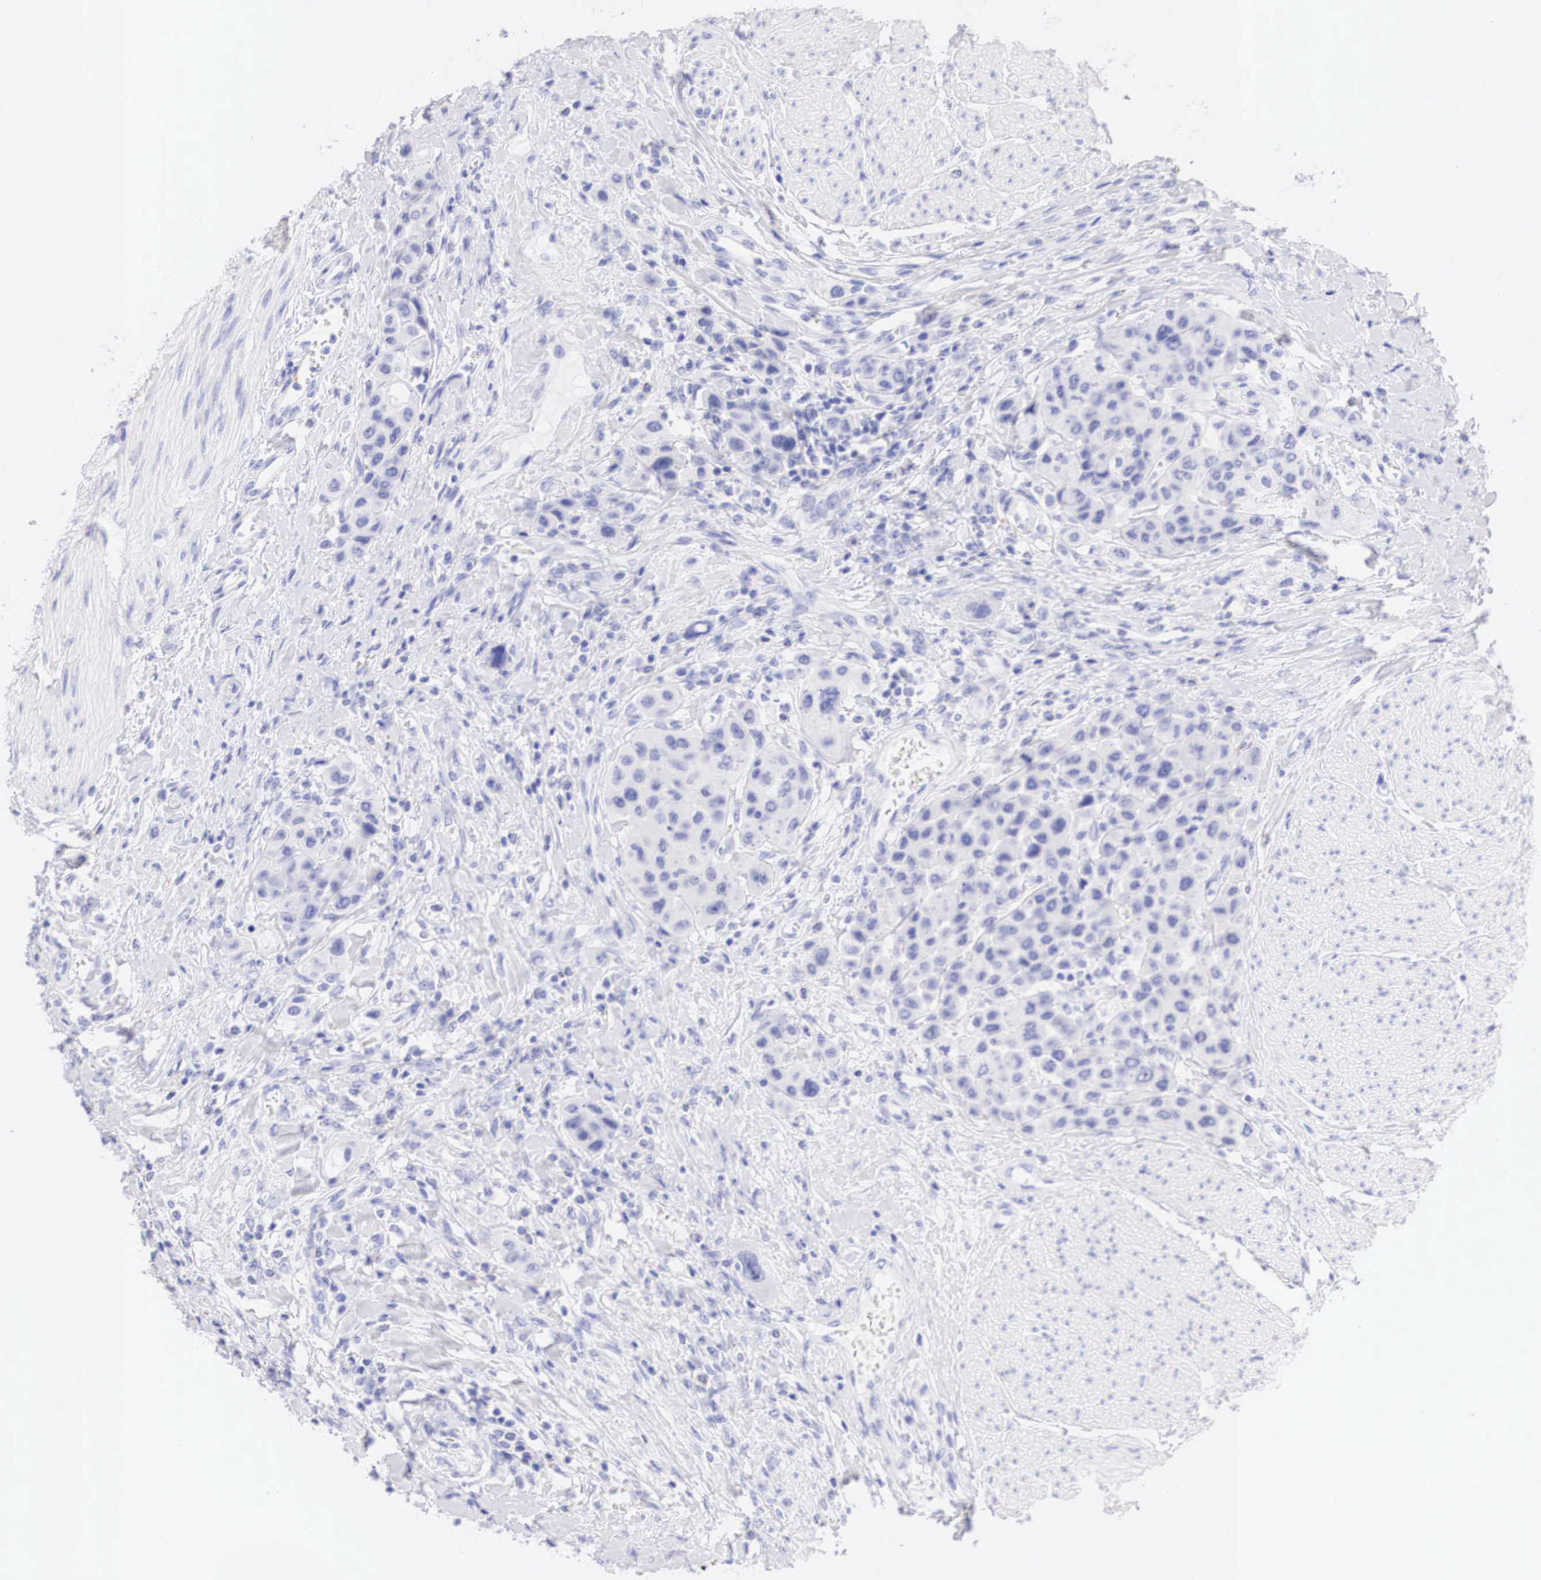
{"staining": {"intensity": "negative", "quantity": "none", "location": "none"}, "tissue": "urothelial cancer", "cell_type": "Tumor cells", "image_type": "cancer", "snomed": [{"axis": "morphology", "description": "Urothelial carcinoma, High grade"}, {"axis": "topography", "description": "Urinary bladder"}], "caption": "Micrograph shows no significant protein staining in tumor cells of urothelial cancer.", "gene": "TYR", "patient": {"sex": "male", "age": 50}}